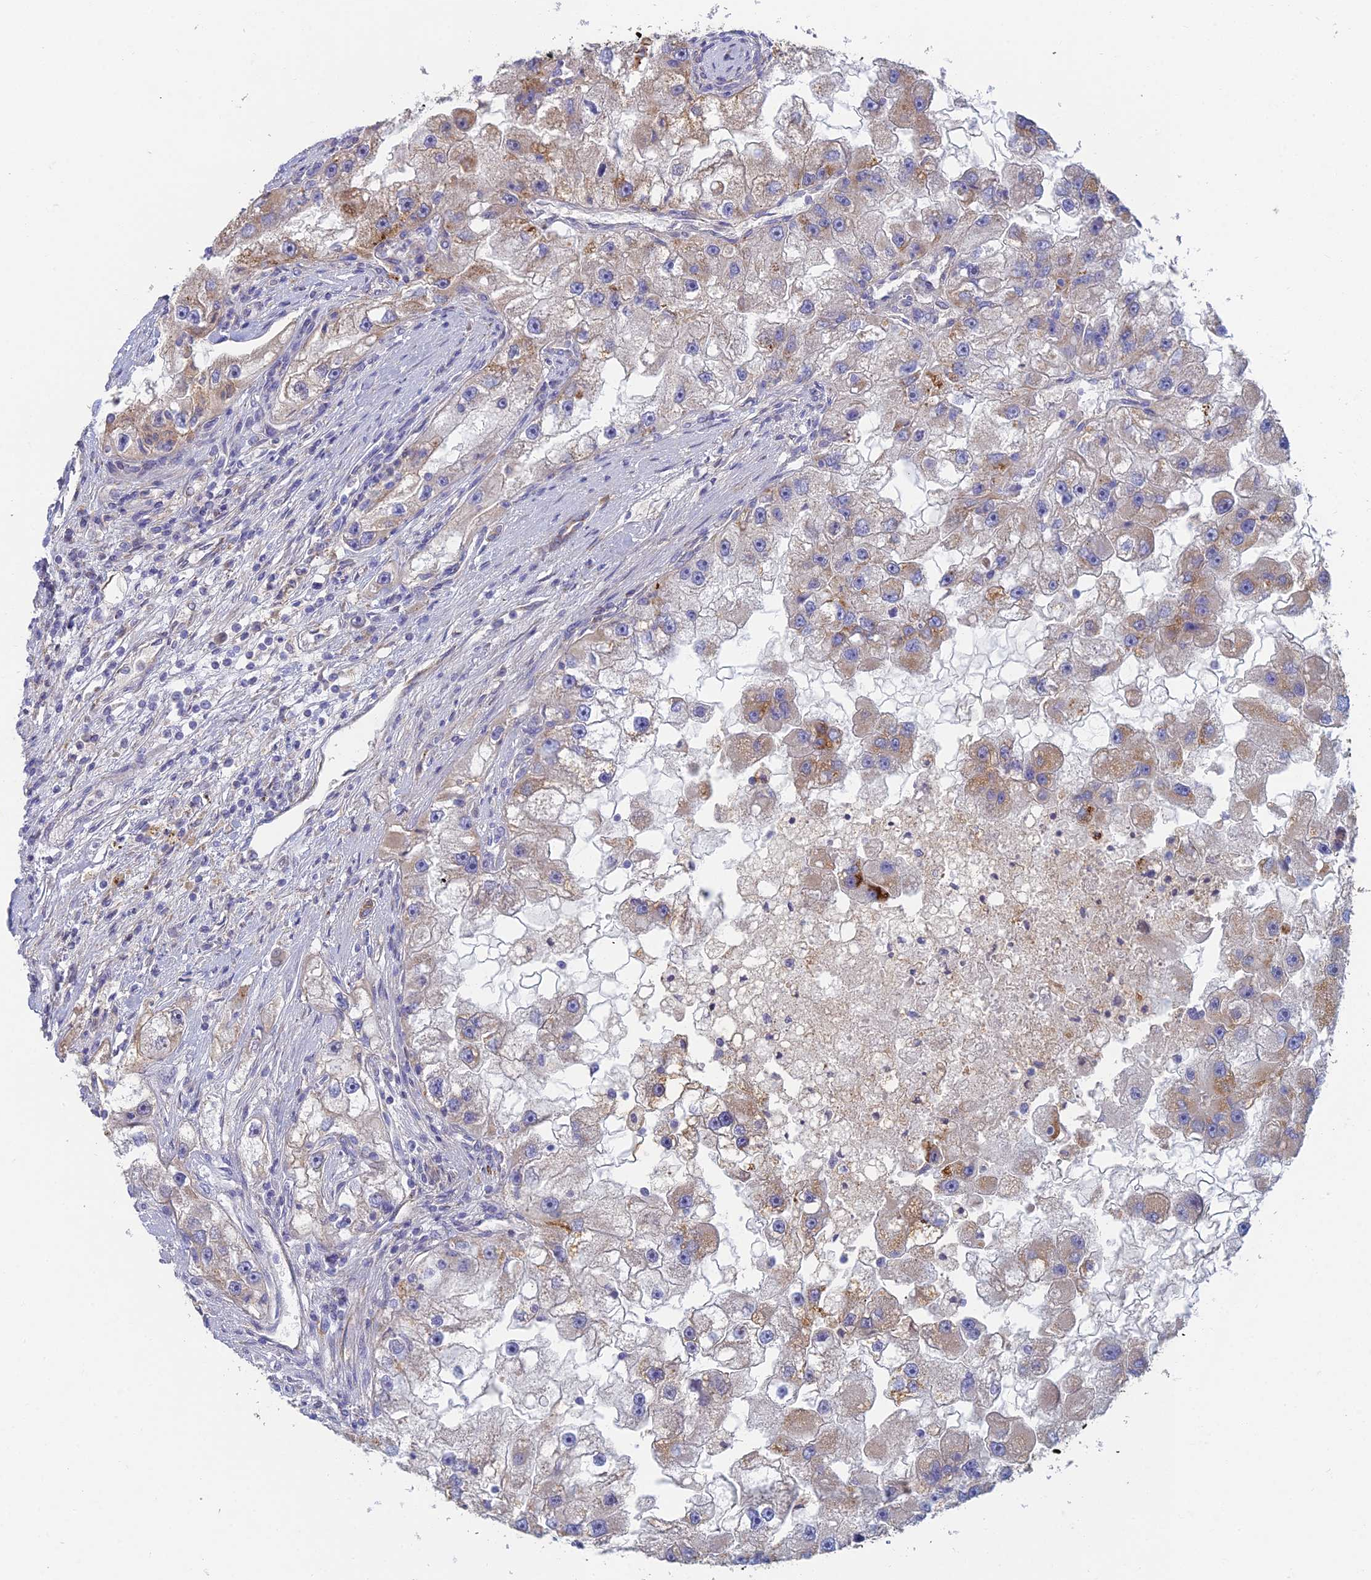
{"staining": {"intensity": "strong", "quantity": "<25%", "location": "cytoplasmic/membranous"}, "tissue": "renal cancer", "cell_type": "Tumor cells", "image_type": "cancer", "snomed": [{"axis": "morphology", "description": "Adenocarcinoma, NOS"}, {"axis": "topography", "description": "Kidney"}], "caption": "Immunohistochemical staining of renal cancer (adenocarcinoma) displays medium levels of strong cytoplasmic/membranous protein expression in approximately <25% of tumor cells.", "gene": "IFTAP", "patient": {"sex": "male", "age": 63}}